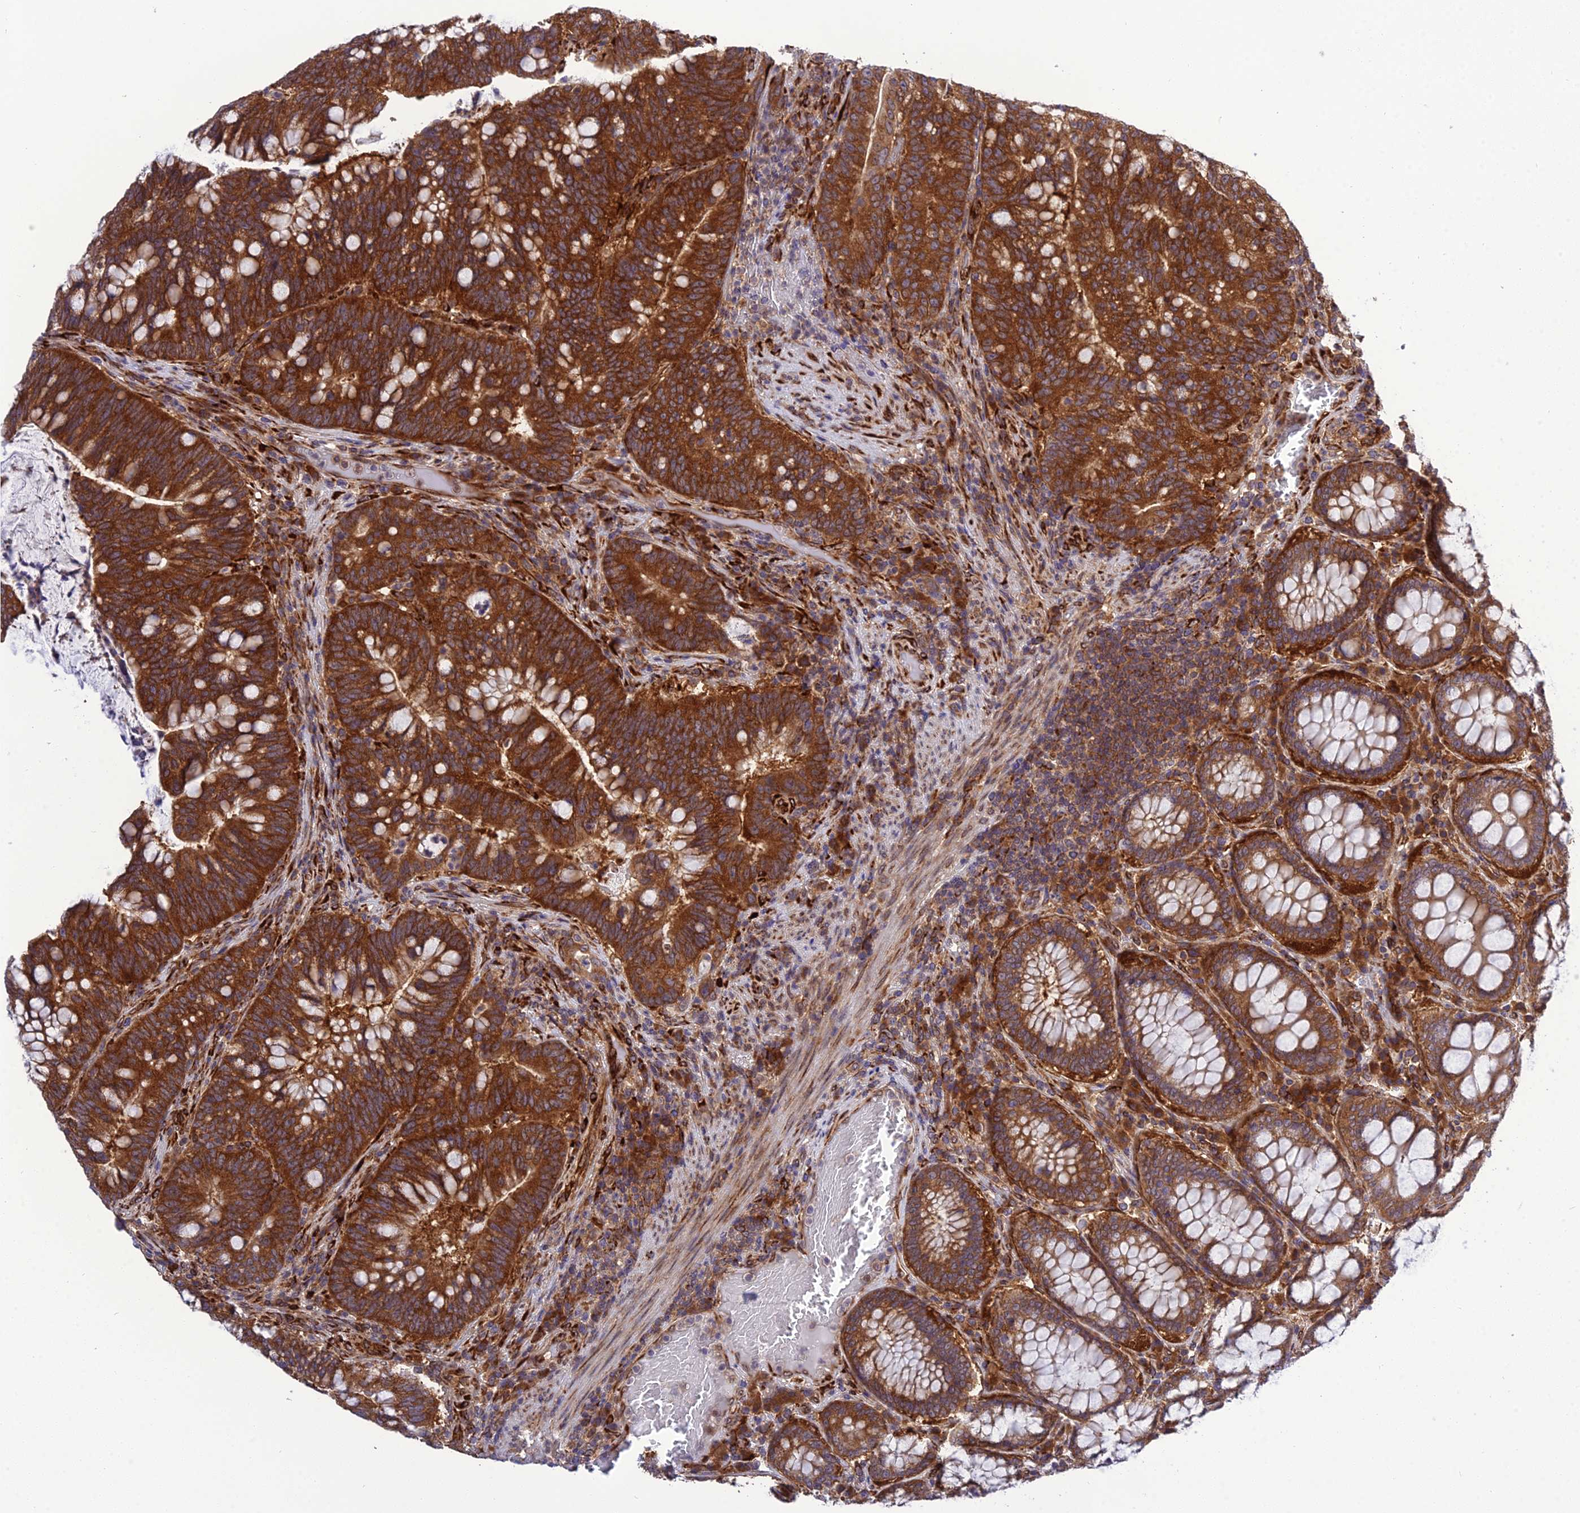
{"staining": {"intensity": "strong", "quantity": ">75%", "location": "cytoplasmic/membranous"}, "tissue": "colorectal cancer", "cell_type": "Tumor cells", "image_type": "cancer", "snomed": [{"axis": "morphology", "description": "Adenocarcinoma, NOS"}, {"axis": "topography", "description": "Colon"}], "caption": "Colorectal adenocarcinoma stained with DAB immunohistochemistry demonstrates high levels of strong cytoplasmic/membranous expression in approximately >75% of tumor cells.", "gene": "DHCR7", "patient": {"sex": "female", "age": 66}}